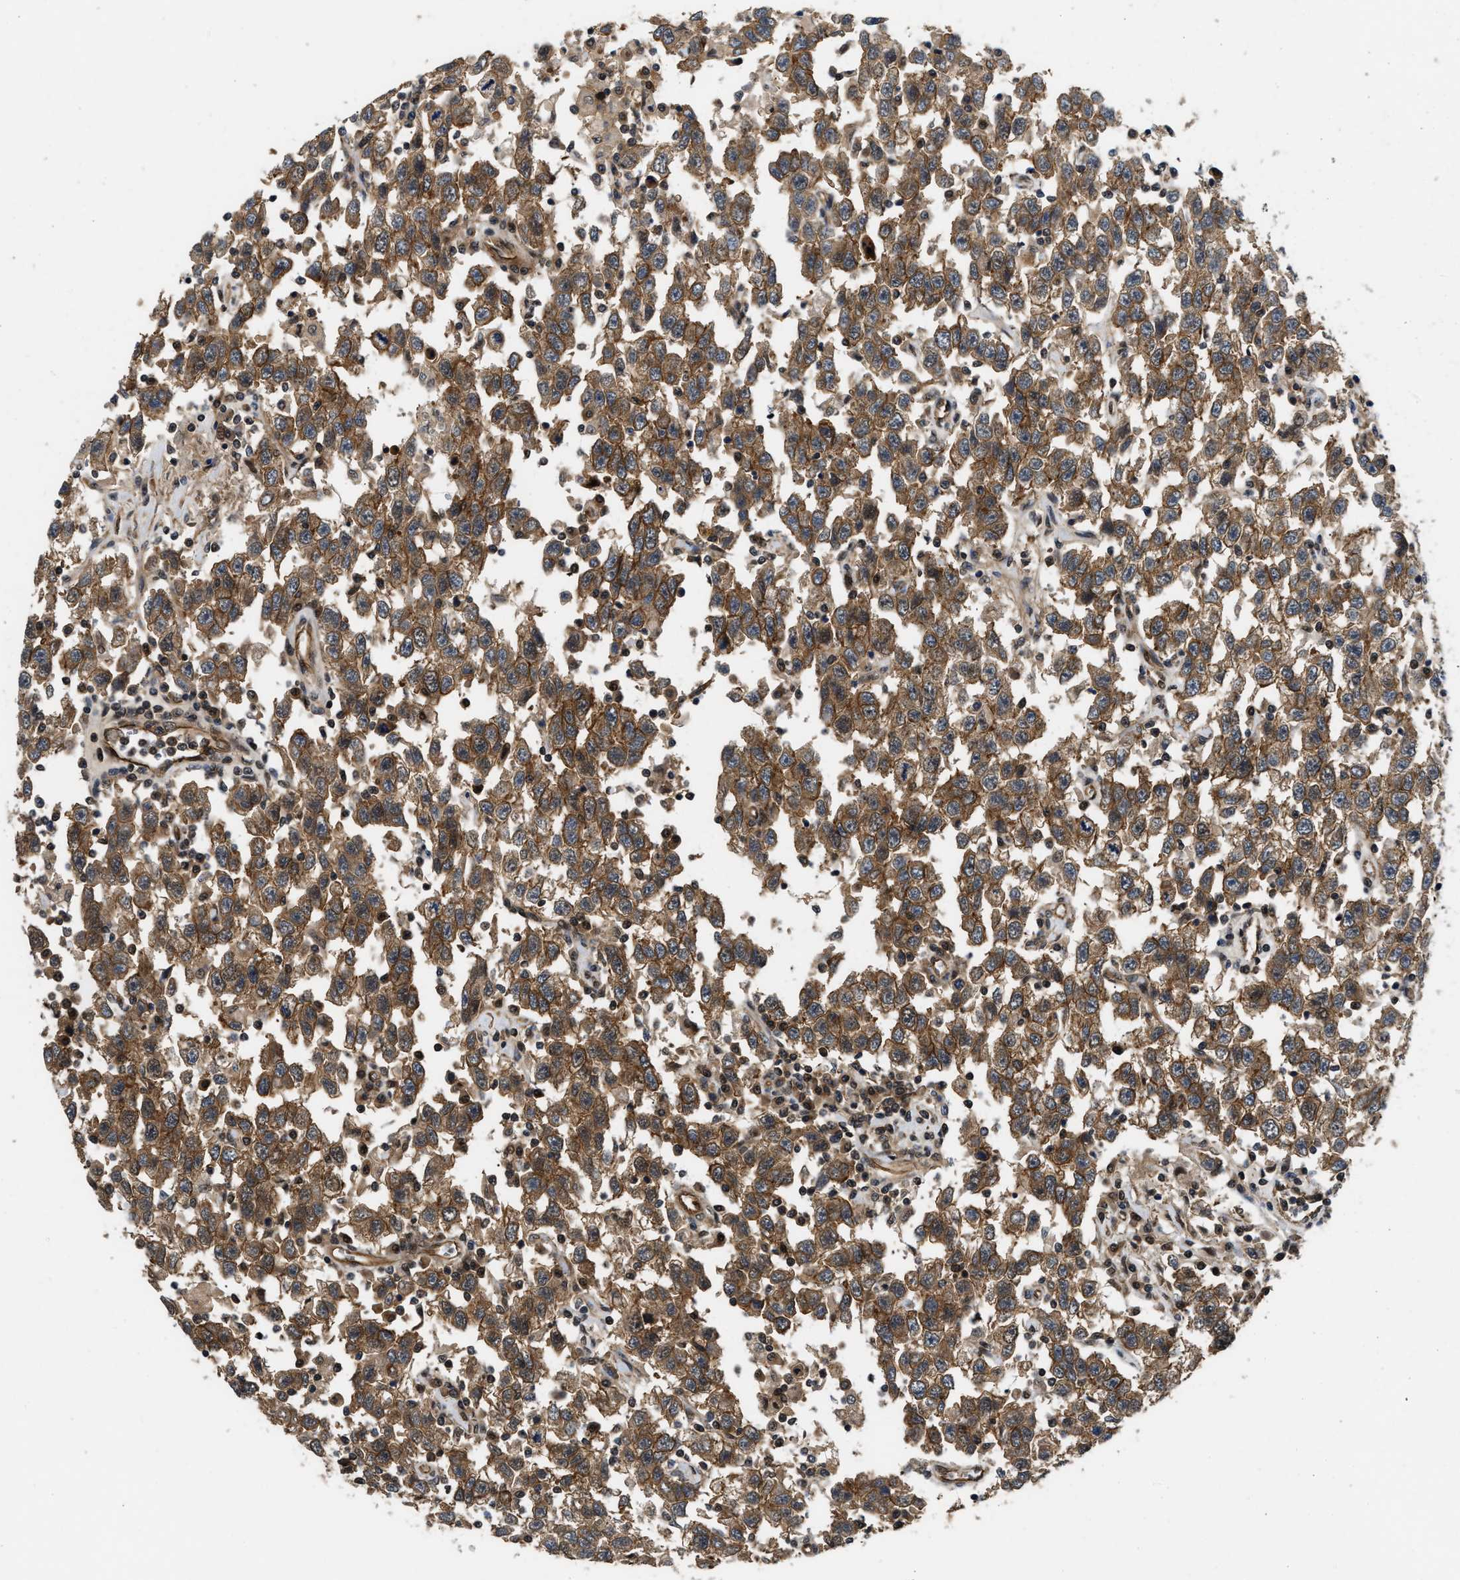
{"staining": {"intensity": "moderate", "quantity": ">75%", "location": "cytoplasmic/membranous"}, "tissue": "testis cancer", "cell_type": "Tumor cells", "image_type": "cancer", "snomed": [{"axis": "morphology", "description": "Seminoma, NOS"}, {"axis": "topography", "description": "Testis"}], "caption": "Human testis cancer (seminoma) stained with a brown dye demonstrates moderate cytoplasmic/membranous positive staining in about >75% of tumor cells.", "gene": "COPS2", "patient": {"sex": "male", "age": 41}}